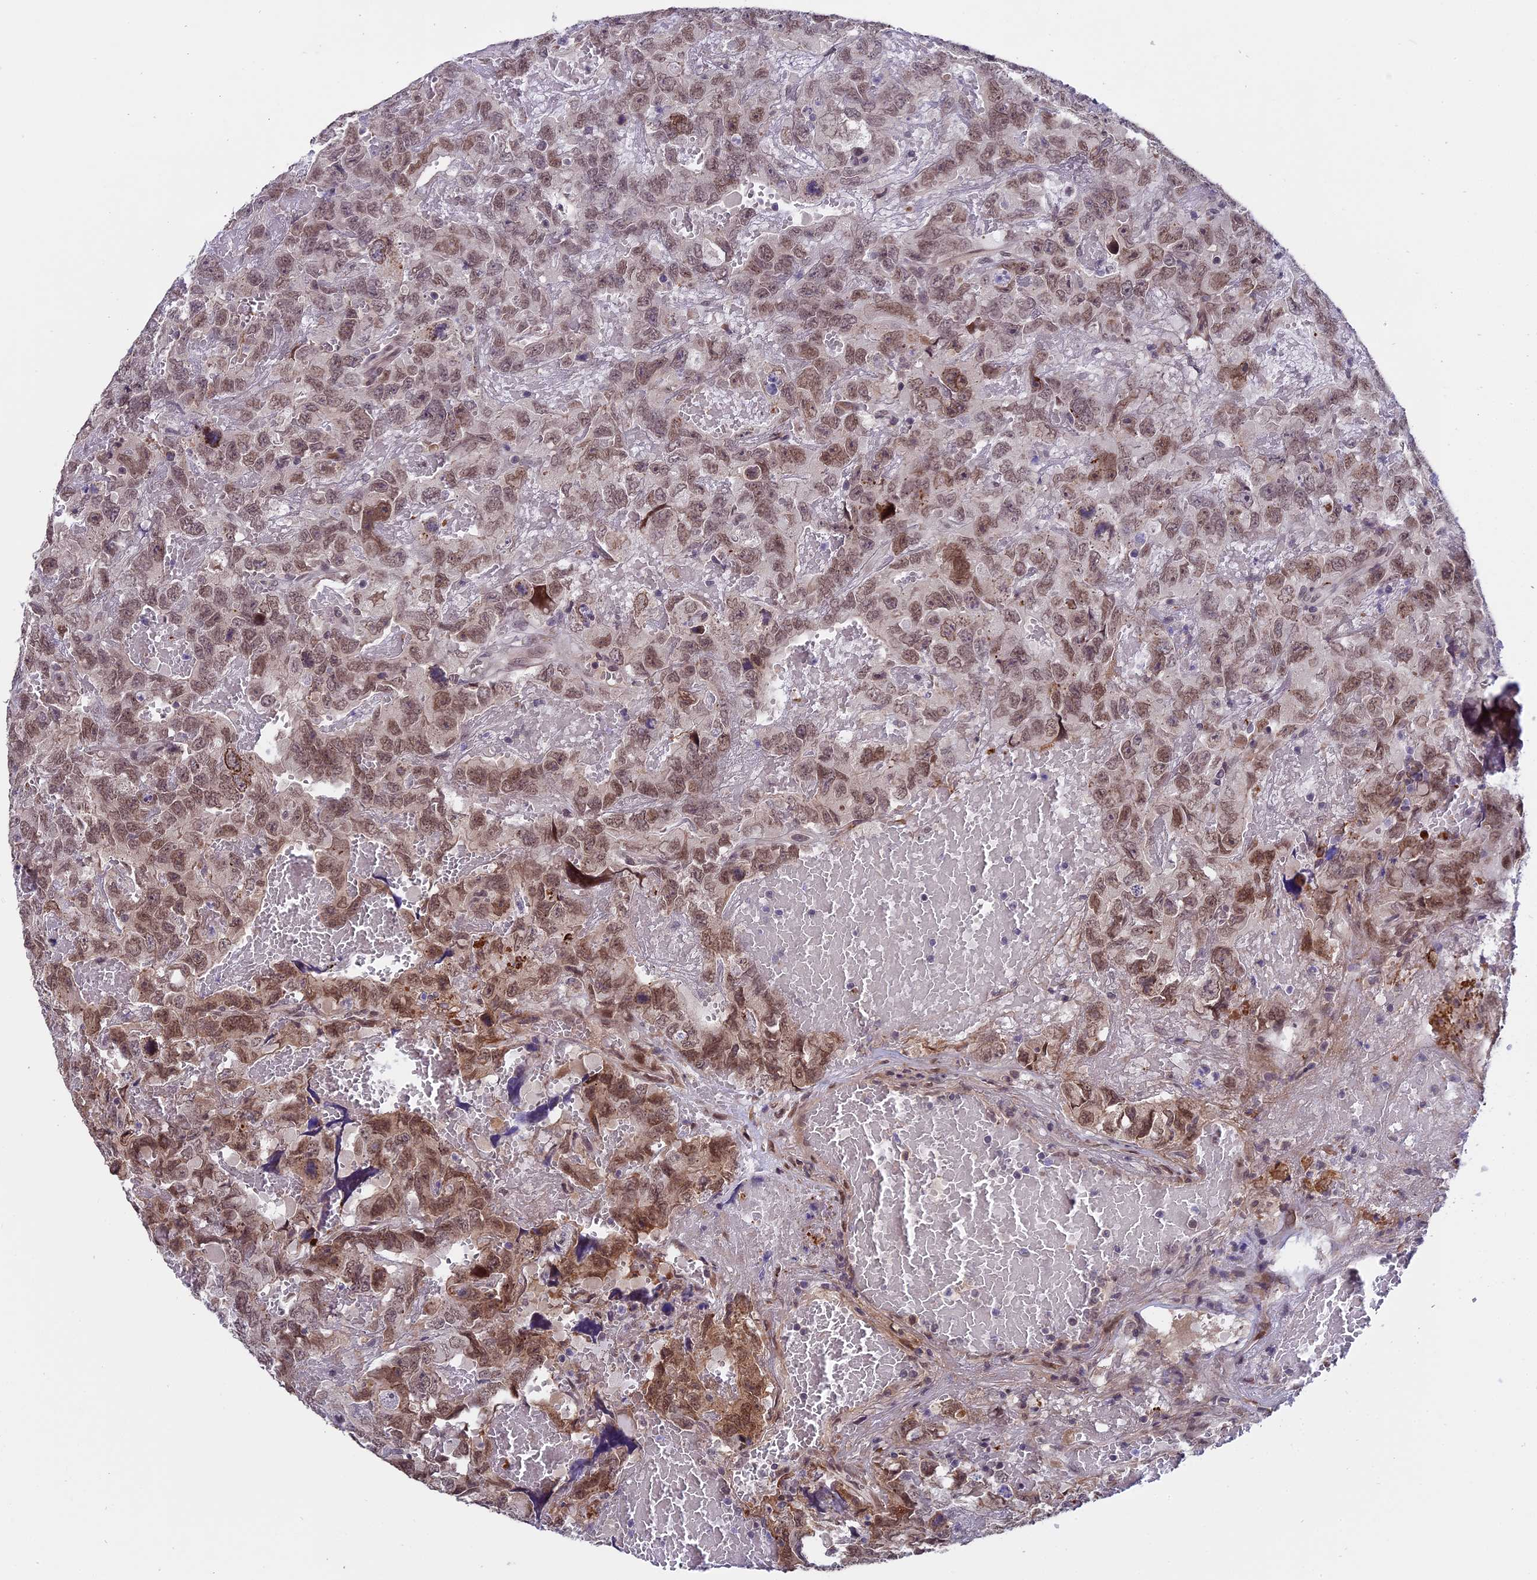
{"staining": {"intensity": "moderate", "quantity": ">75%", "location": "nuclear"}, "tissue": "testis cancer", "cell_type": "Tumor cells", "image_type": "cancer", "snomed": [{"axis": "morphology", "description": "Carcinoma, Embryonal, NOS"}, {"axis": "topography", "description": "Testis"}], "caption": "Protein staining by IHC shows moderate nuclear staining in approximately >75% of tumor cells in embryonal carcinoma (testis).", "gene": "PYGO1", "patient": {"sex": "male", "age": 45}}